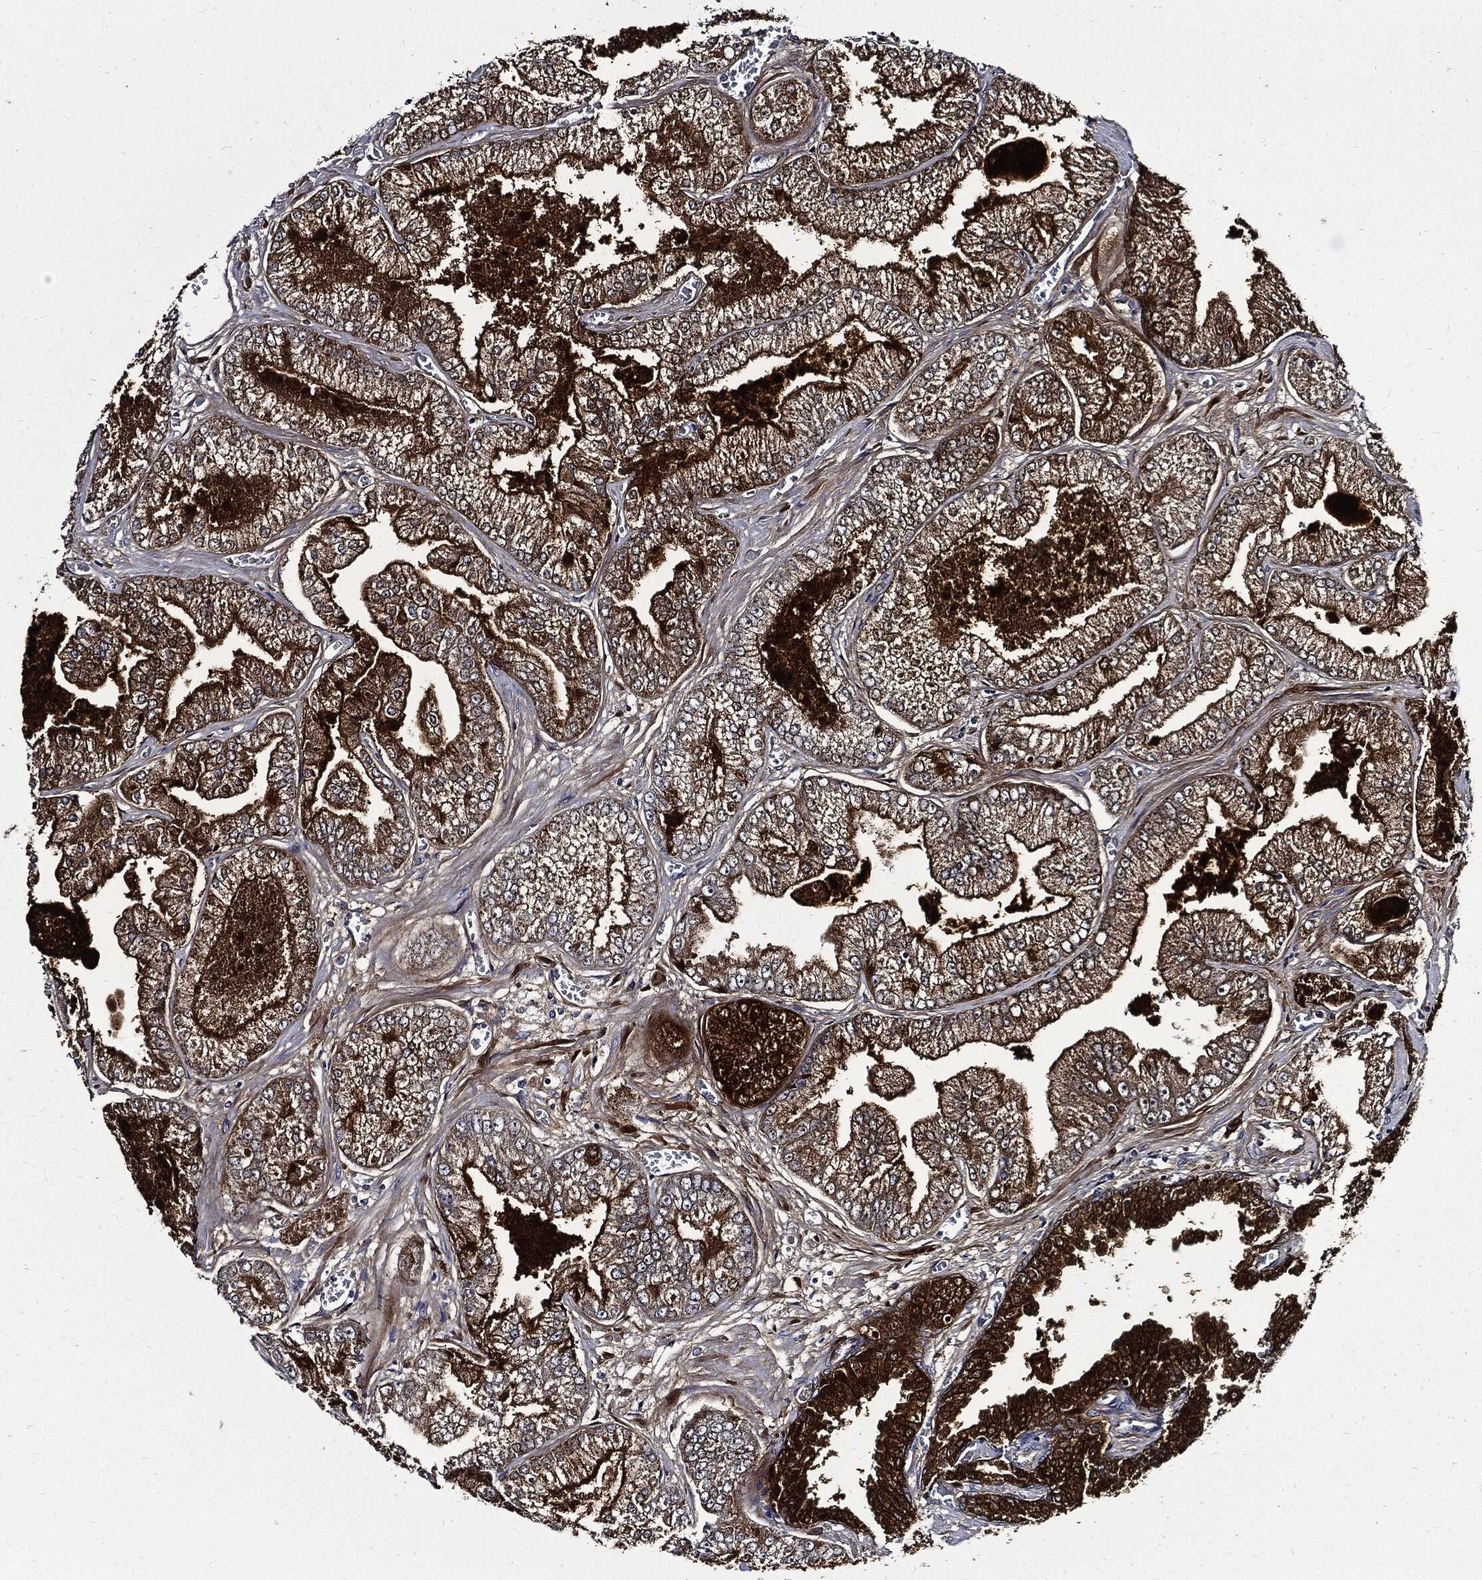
{"staining": {"intensity": "strong", "quantity": ">75%", "location": "cytoplasmic/membranous"}, "tissue": "prostate cancer", "cell_type": "Tumor cells", "image_type": "cancer", "snomed": [{"axis": "morphology", "description": "Adenocarcinoma, Low grade"}, {"axis": "topography", "description": "Prostate"}], "caption": "Immunohistochemistry of human adenocarcinoma (low-grade) (prostate) exhibits high levels of strong cytoplasmic/membranous expression in about >75% of tumor cells.", "gene": "CPE", "patient": {"sex": "male", "age": 57}}